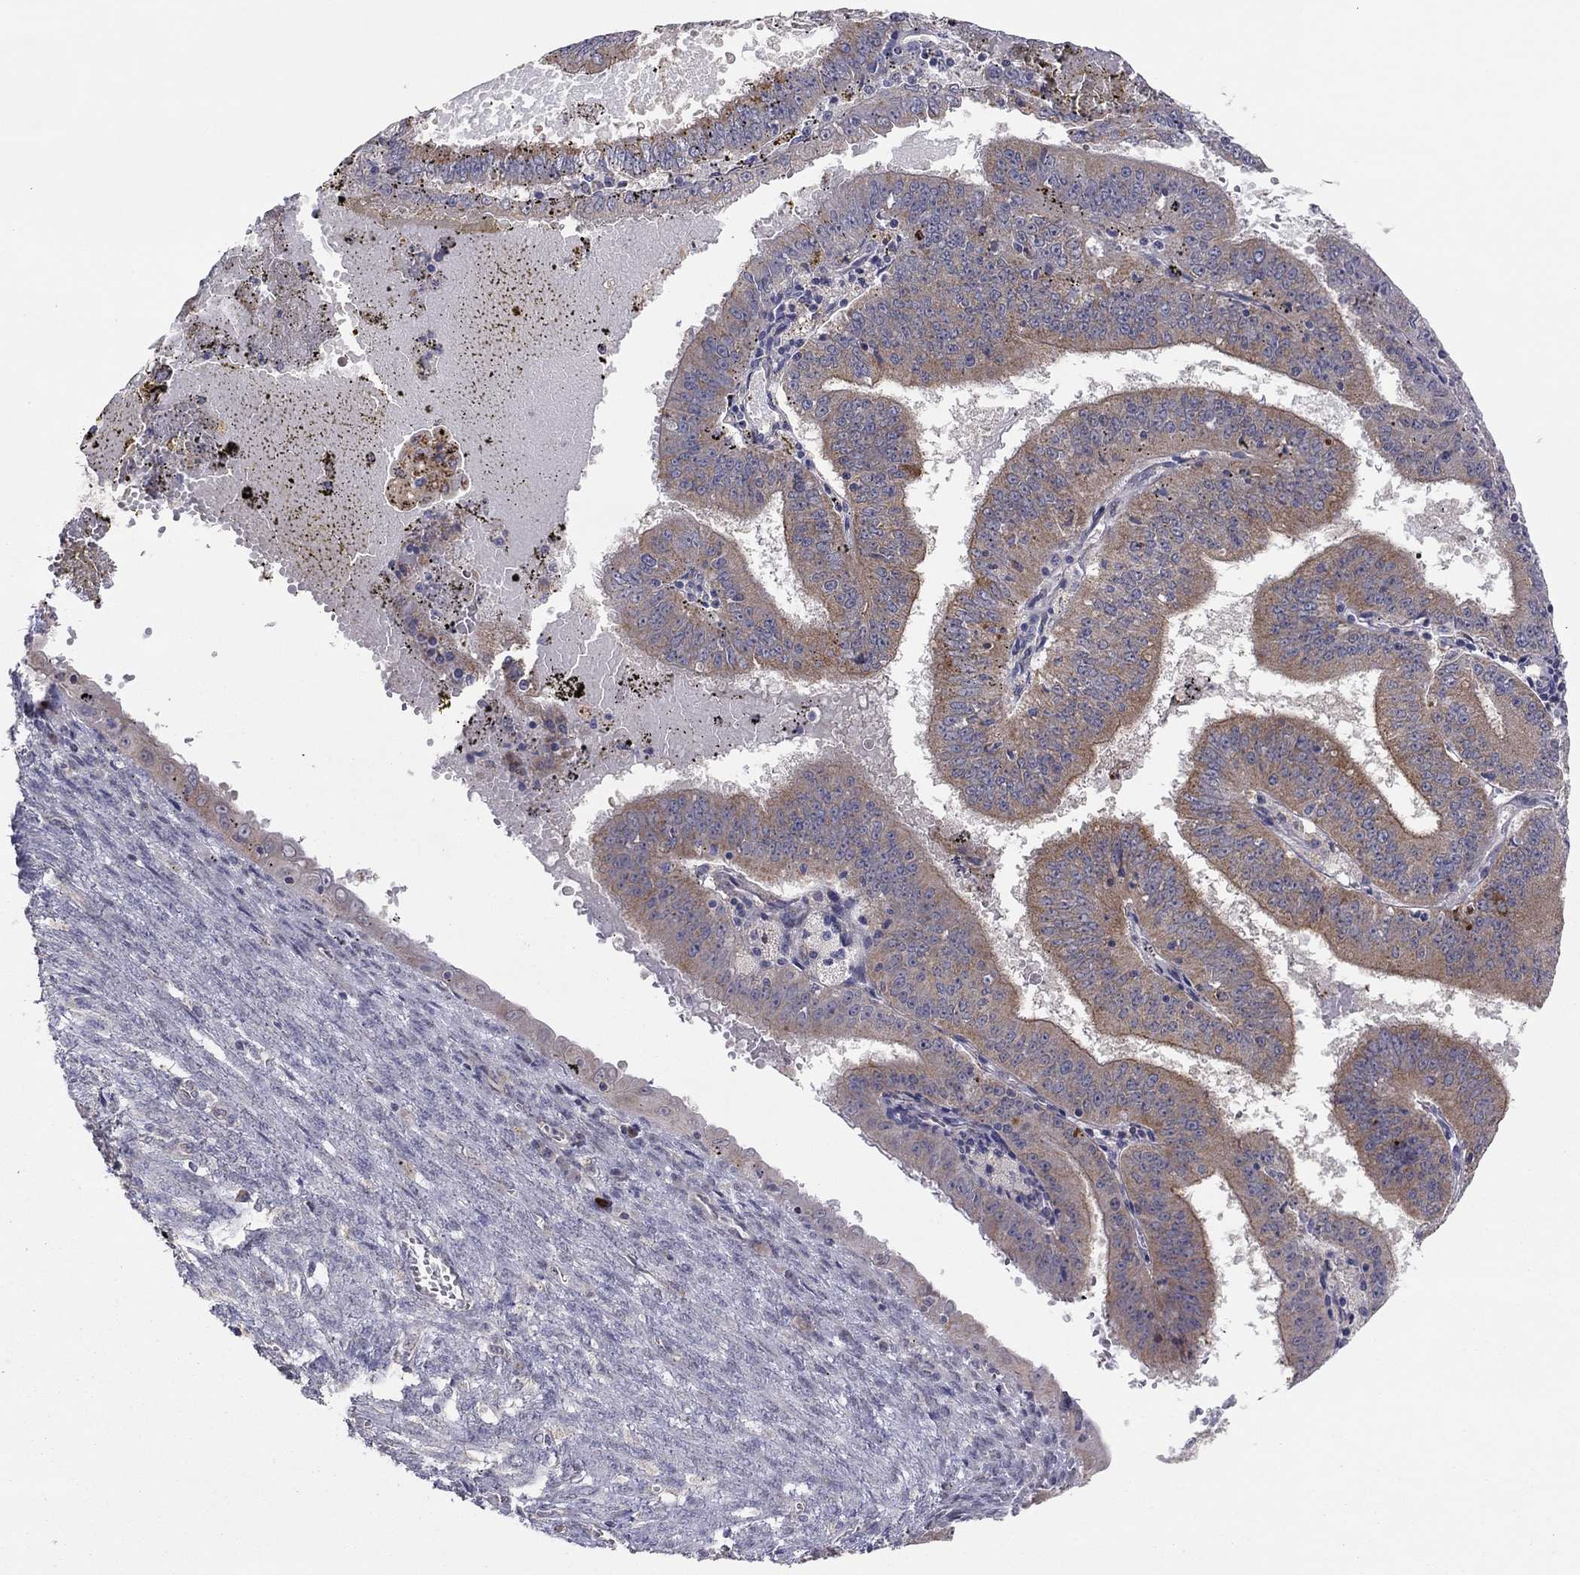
{"staining": {"intensity": "moderate", "quantity": "<25%", "location": "cytoplasmic/membranous"}, "tissue": "endometrial cancer", "cell_type": "Tumor cells", "image_type": "cancer", "snomed": [{"axis": "morphology", "description": "Adenocarcinoma, NOS"}, {"axis": "topography", "description": "Endometrium"}], "caption": "Immunohistochemistry of human endometrial cancer shows low levels of moderate cytoplasmic/membranous positivity in approximately <25% of tumor cells. Using DAB (3,3'-diaminobenzidine) (brown) and hematoxylin (blue) stains, captured at high magnification using brightfield microscopy.", "gene": "CRACDL", "patient": {"sex": "female", "age": 66}}